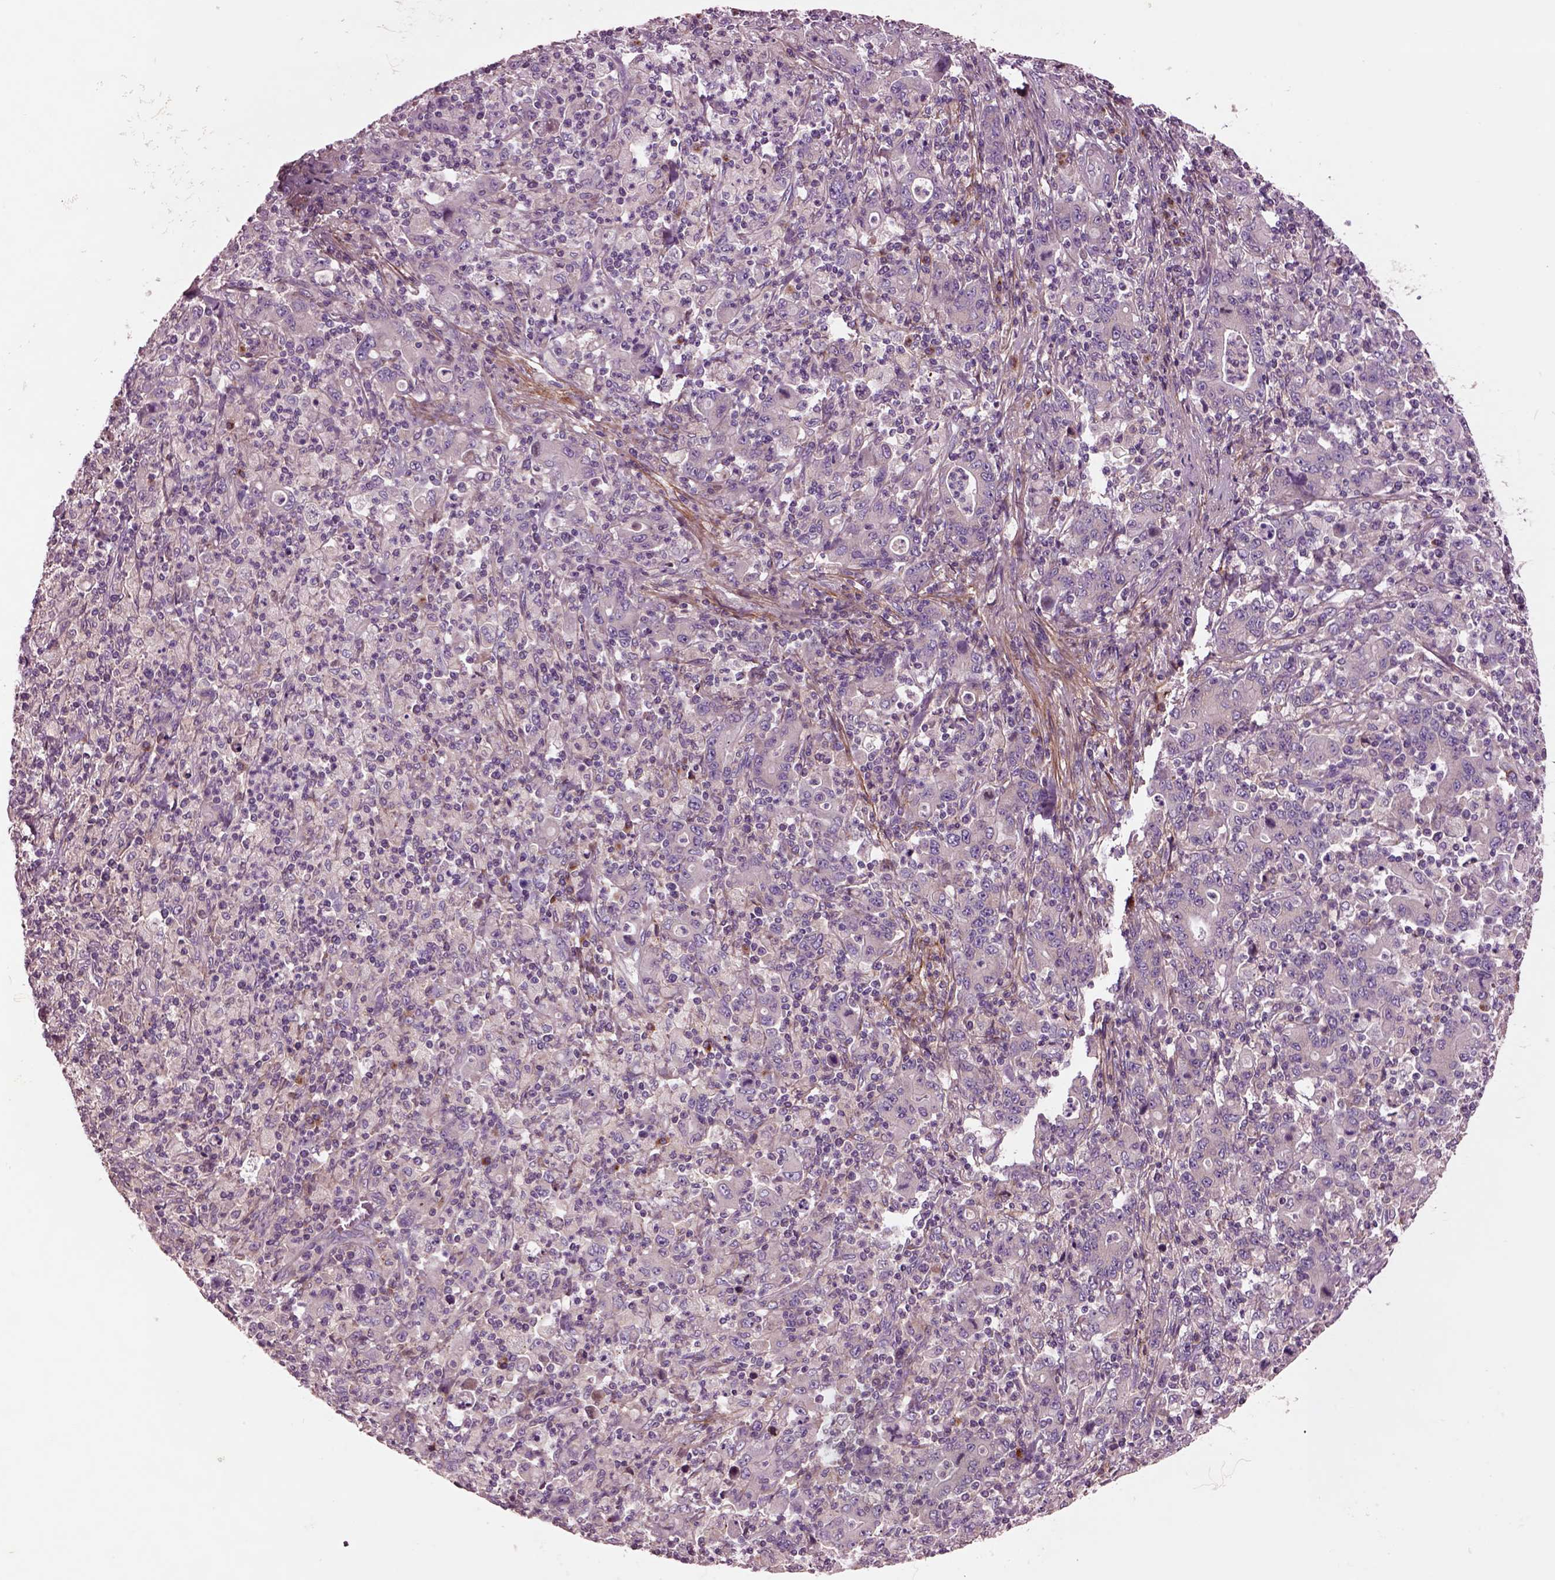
{"staining": {"intensity": "negative", "quantity": "none", "location": "none"}, "tissue": "stomach cancer", "cell_type": "Tumor cells", "image_type": "cancer", "snomed": [{"axis": "morphology", "description": "Adenocarcinoma, NOS"}, {"axis": "topography", "description": "Stomach, upper"}], "caption": "Immunohistochemistry histopathology image of human stomach cancer (adenocarcinoma) stained for a protein (brown), which exhibits no staining in tumor cells.", "gene": "SEC23A", "patient": {"sex": "male", "age": 69}}